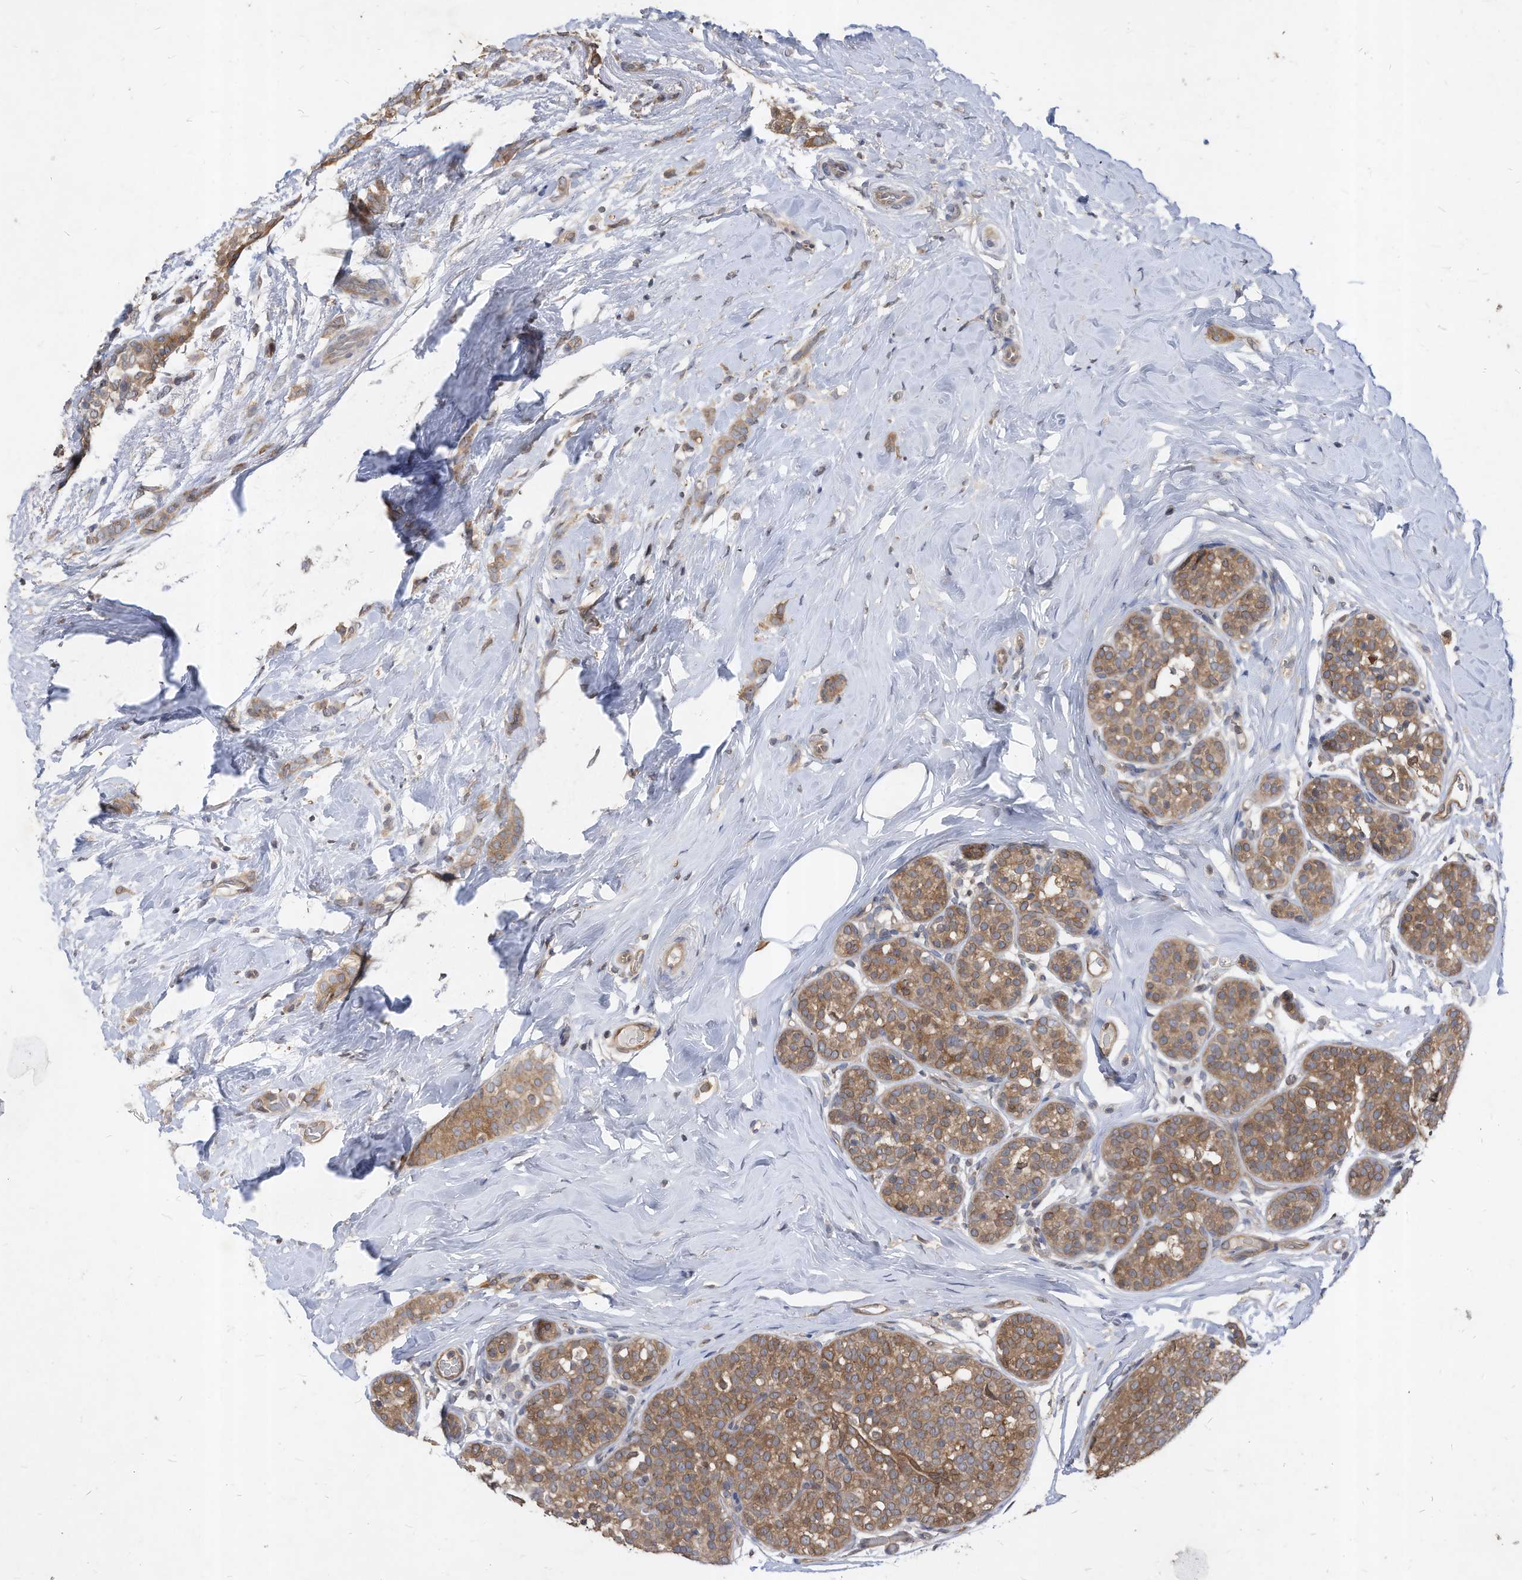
{"staining": {"intensity": "weak", "quantity": ">75%", "location": "cytoplasmic/membranous"}, "tissue": "breast cancer", "cell_type": "Tumor cells", "image_type": "cancer", "snomed": [{"axis": "morphology", "description": "Lobular carcinoma, in situ"}, {"axis": "morphology", "description": "Lobular carcinoma"}, {"axis": "topography", "description": "Breast"}], "caption": "Breast cancer (lobular carcinoma in situ) was stained to show a protein in brown. There is low levels of weak cytoplasmic/membranous positivity in about >75% of tumor cells.", "gene": "KPNB1", "patient": {"sex": "female", "age": 41}}